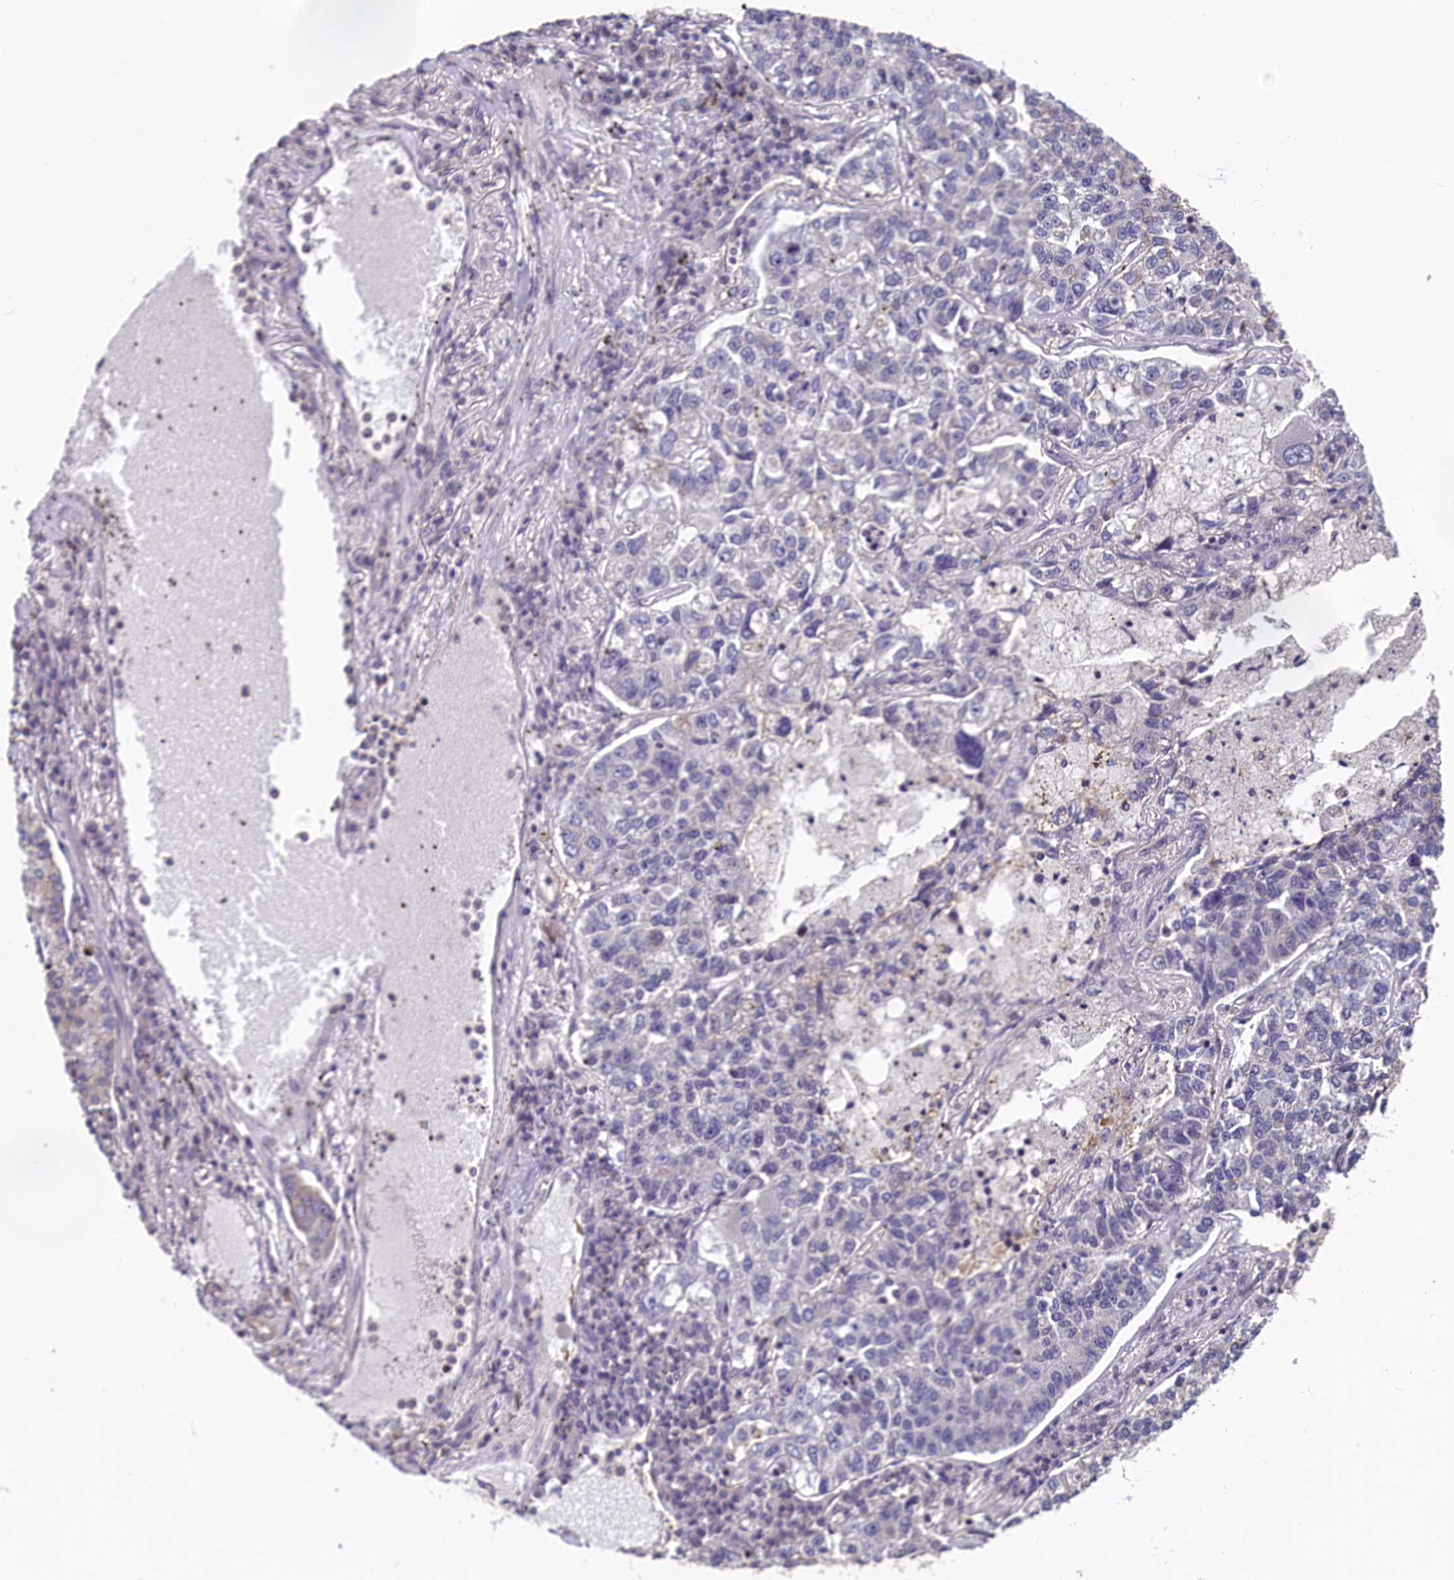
{"staining": {"intensity": "negative", "quantity": "none", "location": "none"}, "tissue": "lung cancer", "cell_type": "Tumor cells", "image_type": "cancer", "snomed": [{"axis": "morphology", "description": "Adenocarcinoma, NOS"}, {"axis": "topography", "description": "Lung"}], "caption": "There is no significant staining in tumor cells of lung adenocarcinoma.", "gene": "TMEM116", "patient": {"sex": "male", "age": 49}}